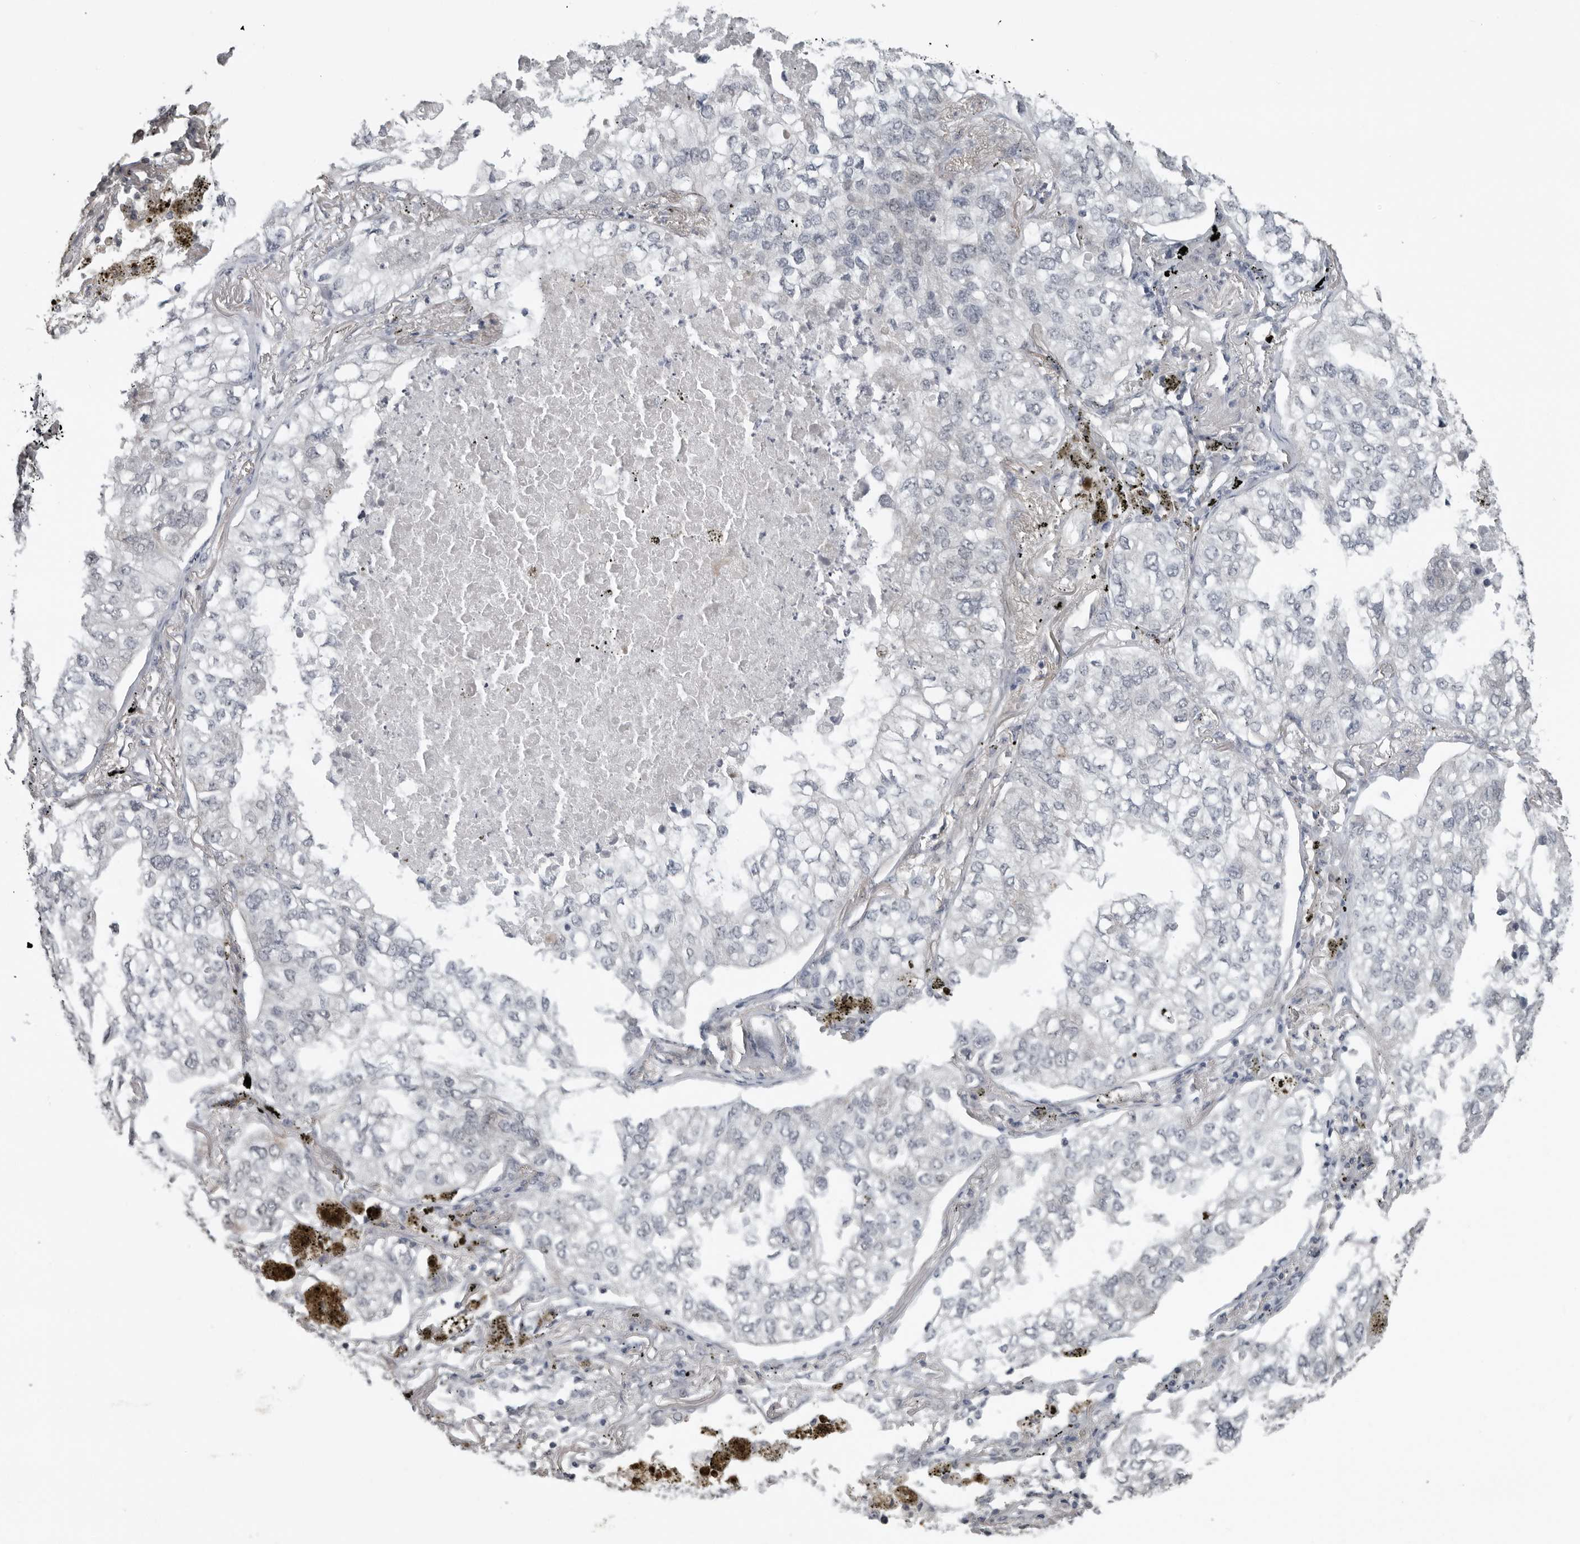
{"staining": {"intensity": "negative", "quantity": "none", "location": "none"}, "tissue": "lung cancer", "cell_type": "Tumor cells", "image_type": "cancer", "snomed": [{"axis": "morphology", "description": "Adenocarcinoma, NOS"}, {"axis": "topography", "description": "Lung"}], "caption": "High magnification brightfield microscopy of lung cancer (adenocarcinoma) stained with DAB (brown) and counterstained with hematoxylin (blue): tumor cells show no significant positivity. Nuclei are stained in blue.", "gene": "PRRX2", "patient": {"sex": "male", "age": 65}}